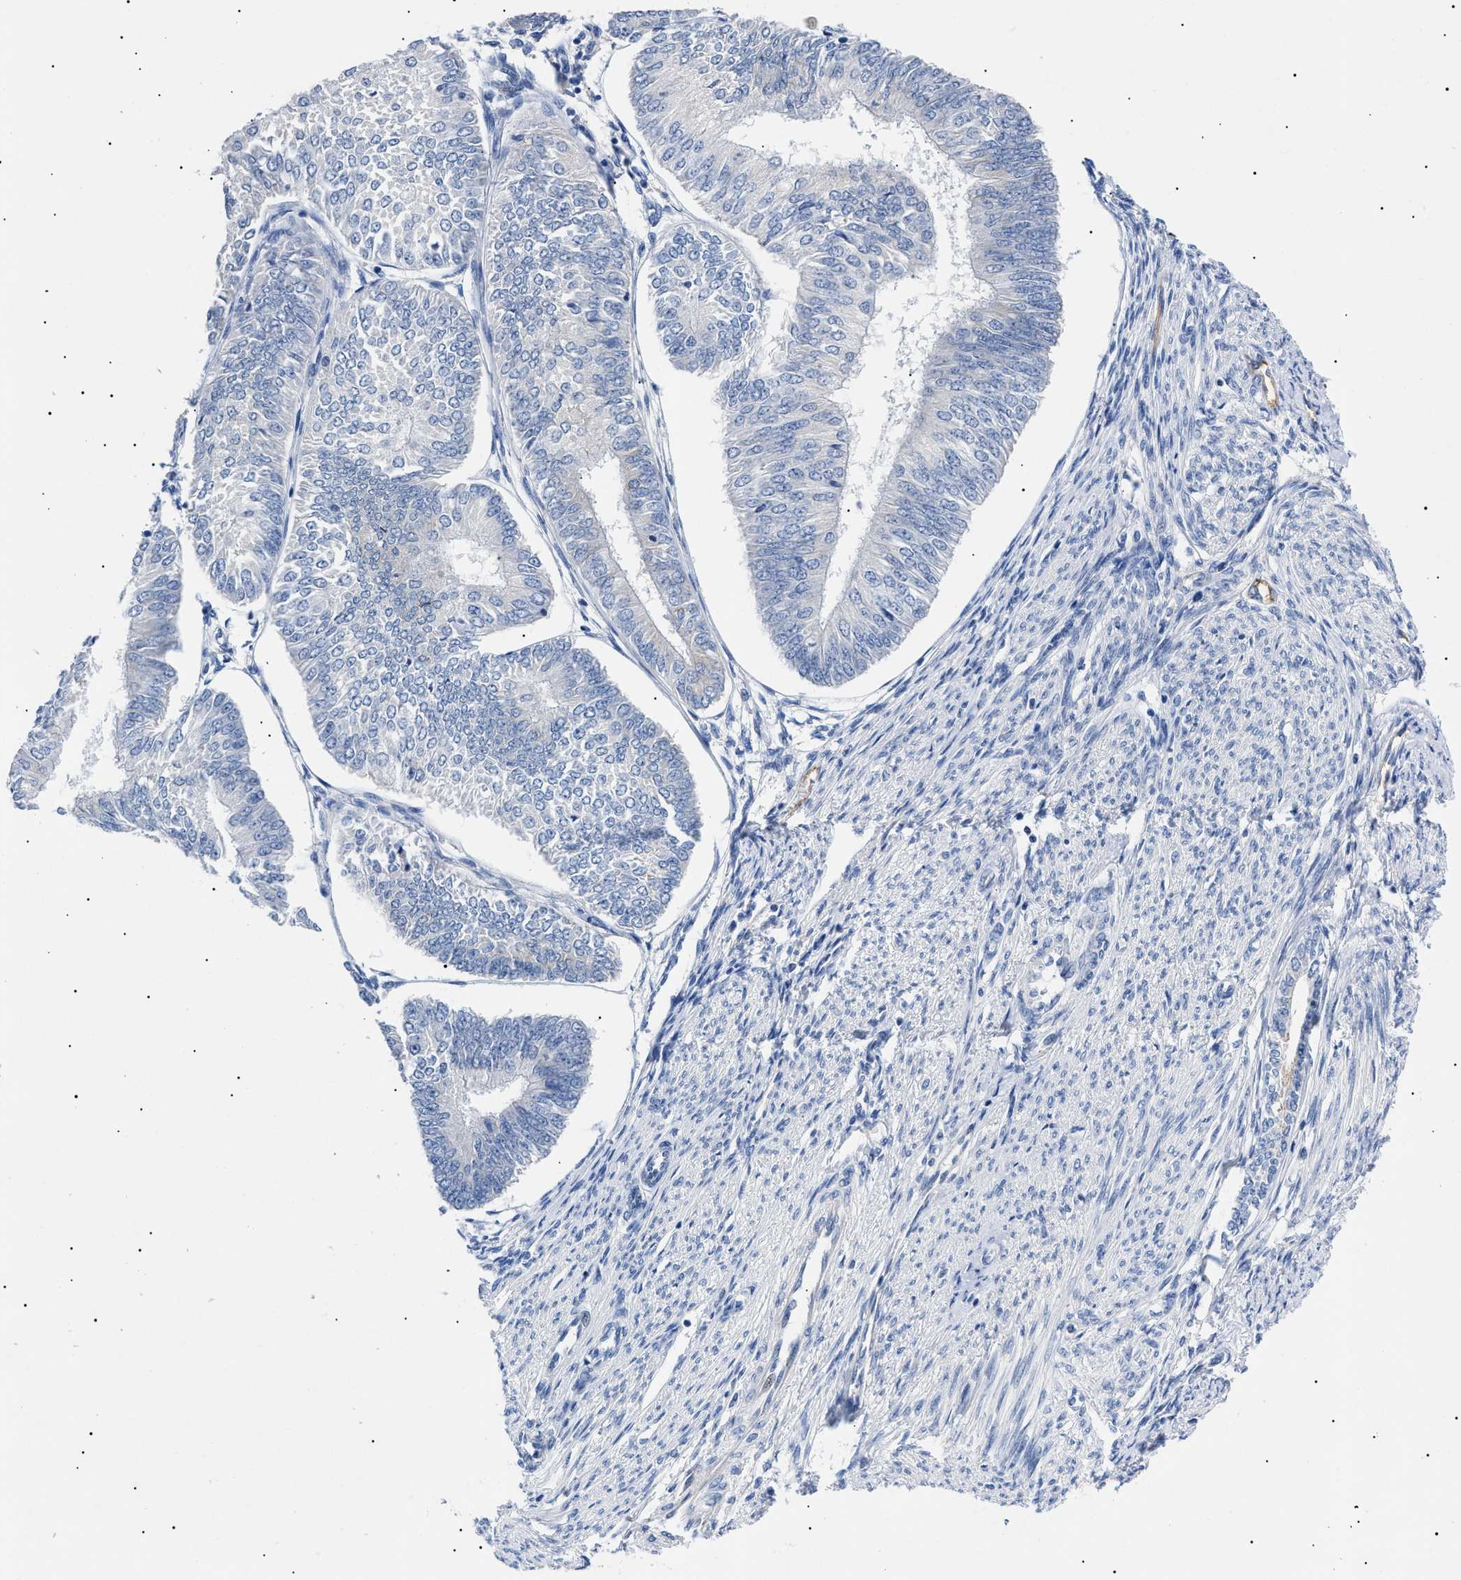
{"staining": {"intensity": "negative", "quantity": "none", "location": "none"}, "tissue": "endometrial cancer", "cell_type": "Tumor cells", "image_type": "cancer", "snomed": [{"axis": "morphology", "description": "Adenocarcinoma, NOS"}, {"axis": "topography", "description": "Endometrium"}], "caption": "A histopathology image of human adenocarcinoma (endometrial) is negative for staining in tumor cells.", "gene": "ACKR1", "patient": {"sex": "female", "age": 58}}